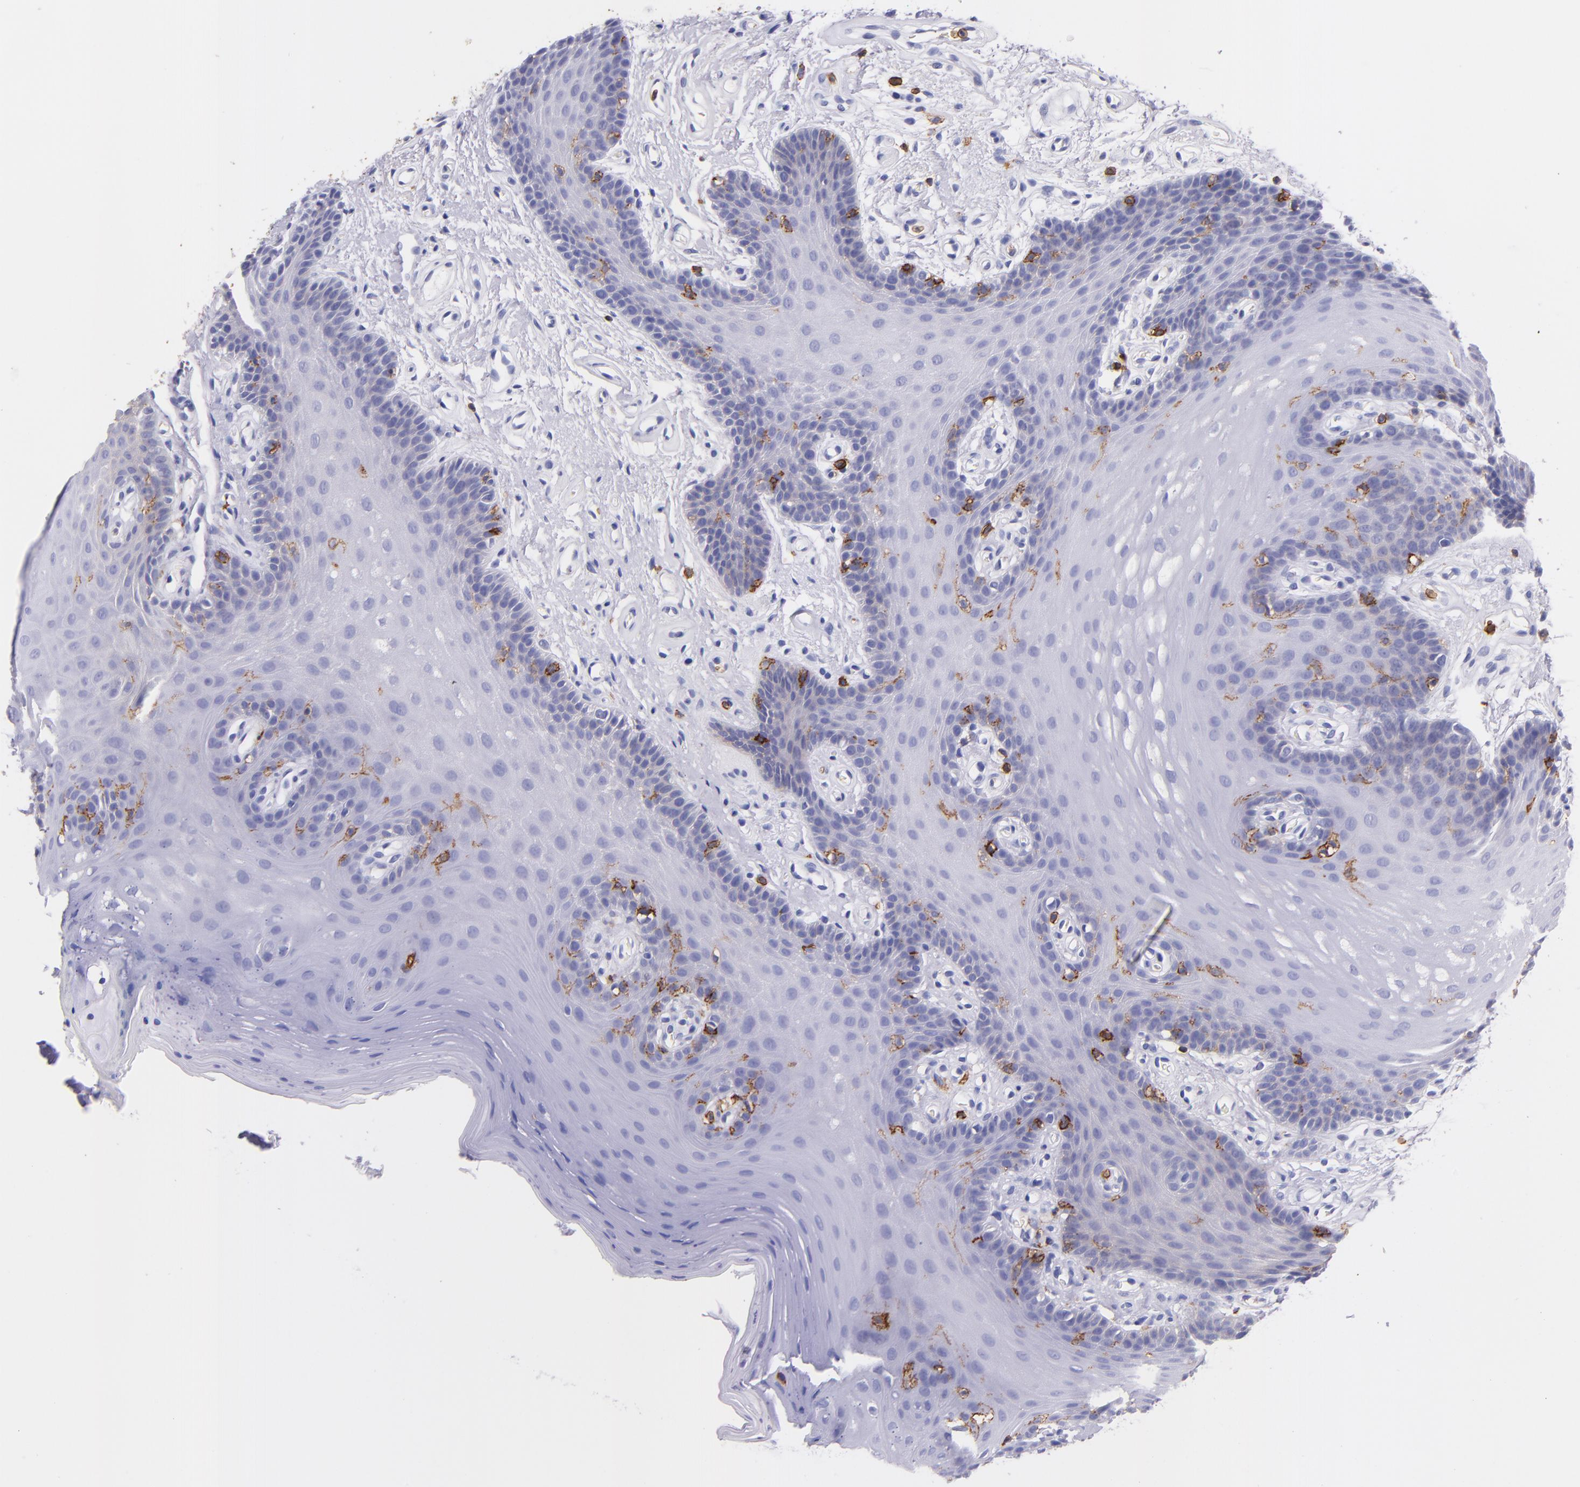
{"staining": {"intensity": "negative", "quantity": "none", "location": "none"}, "tissue": "oral mucosa", "cell_type": "Squamous epithelial cells", "image_type": "normal", "snomed": [{"axis": "morphology", "description": "Normal tissue, NOS"}, {"axis": "topography", "description": "Oral tissue"}], "caption": "Oral mucosa stained for a protein using immunohistochemistry demonstrates no expression squamous epithelial cells.", "gene": "SPN", "patient": {"sex": "male", "age": 62}}